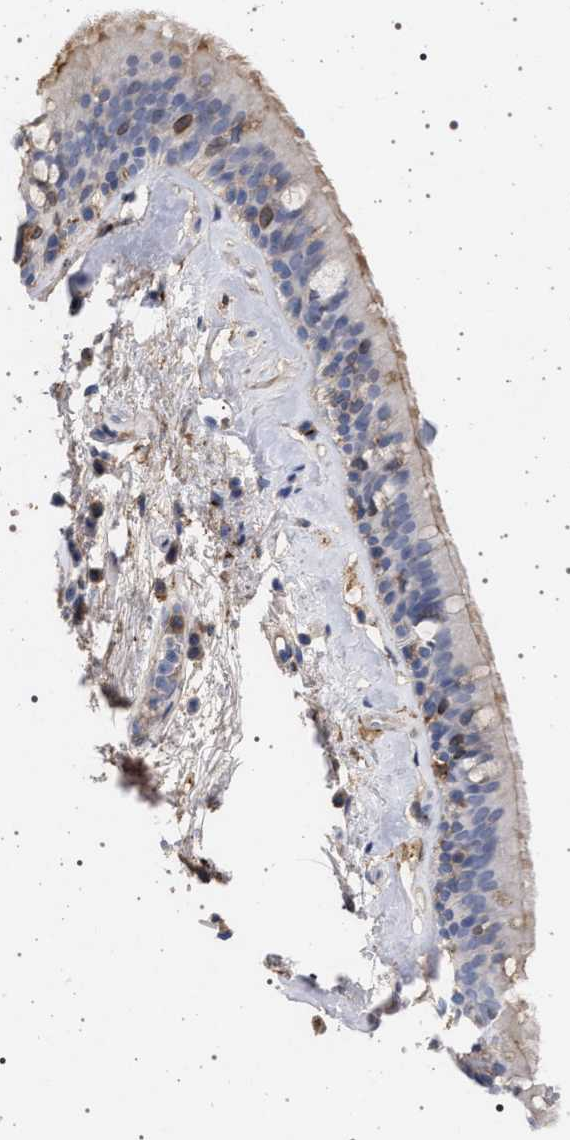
{"staining": {"intensity": "weak", "quantity": "<25%", "location": "cytoplasmic/membranous"}, "tissue": "bronchus", "cell_type": "Respiratory epithelial cells", "image_type": "normal", "snomed": [{"axis": "morphology", "description": "Normal tissue, NOS"}, {"axis": "topography", "description": "Cartilage tissue"}], "caption": "The IHC photomicrograph has no significant expression in respiratory epithelial cells of bronchus. Nuclei are stained in blue.", "gene": "PLG", "patient": {"sex": "female", "age": 63}}